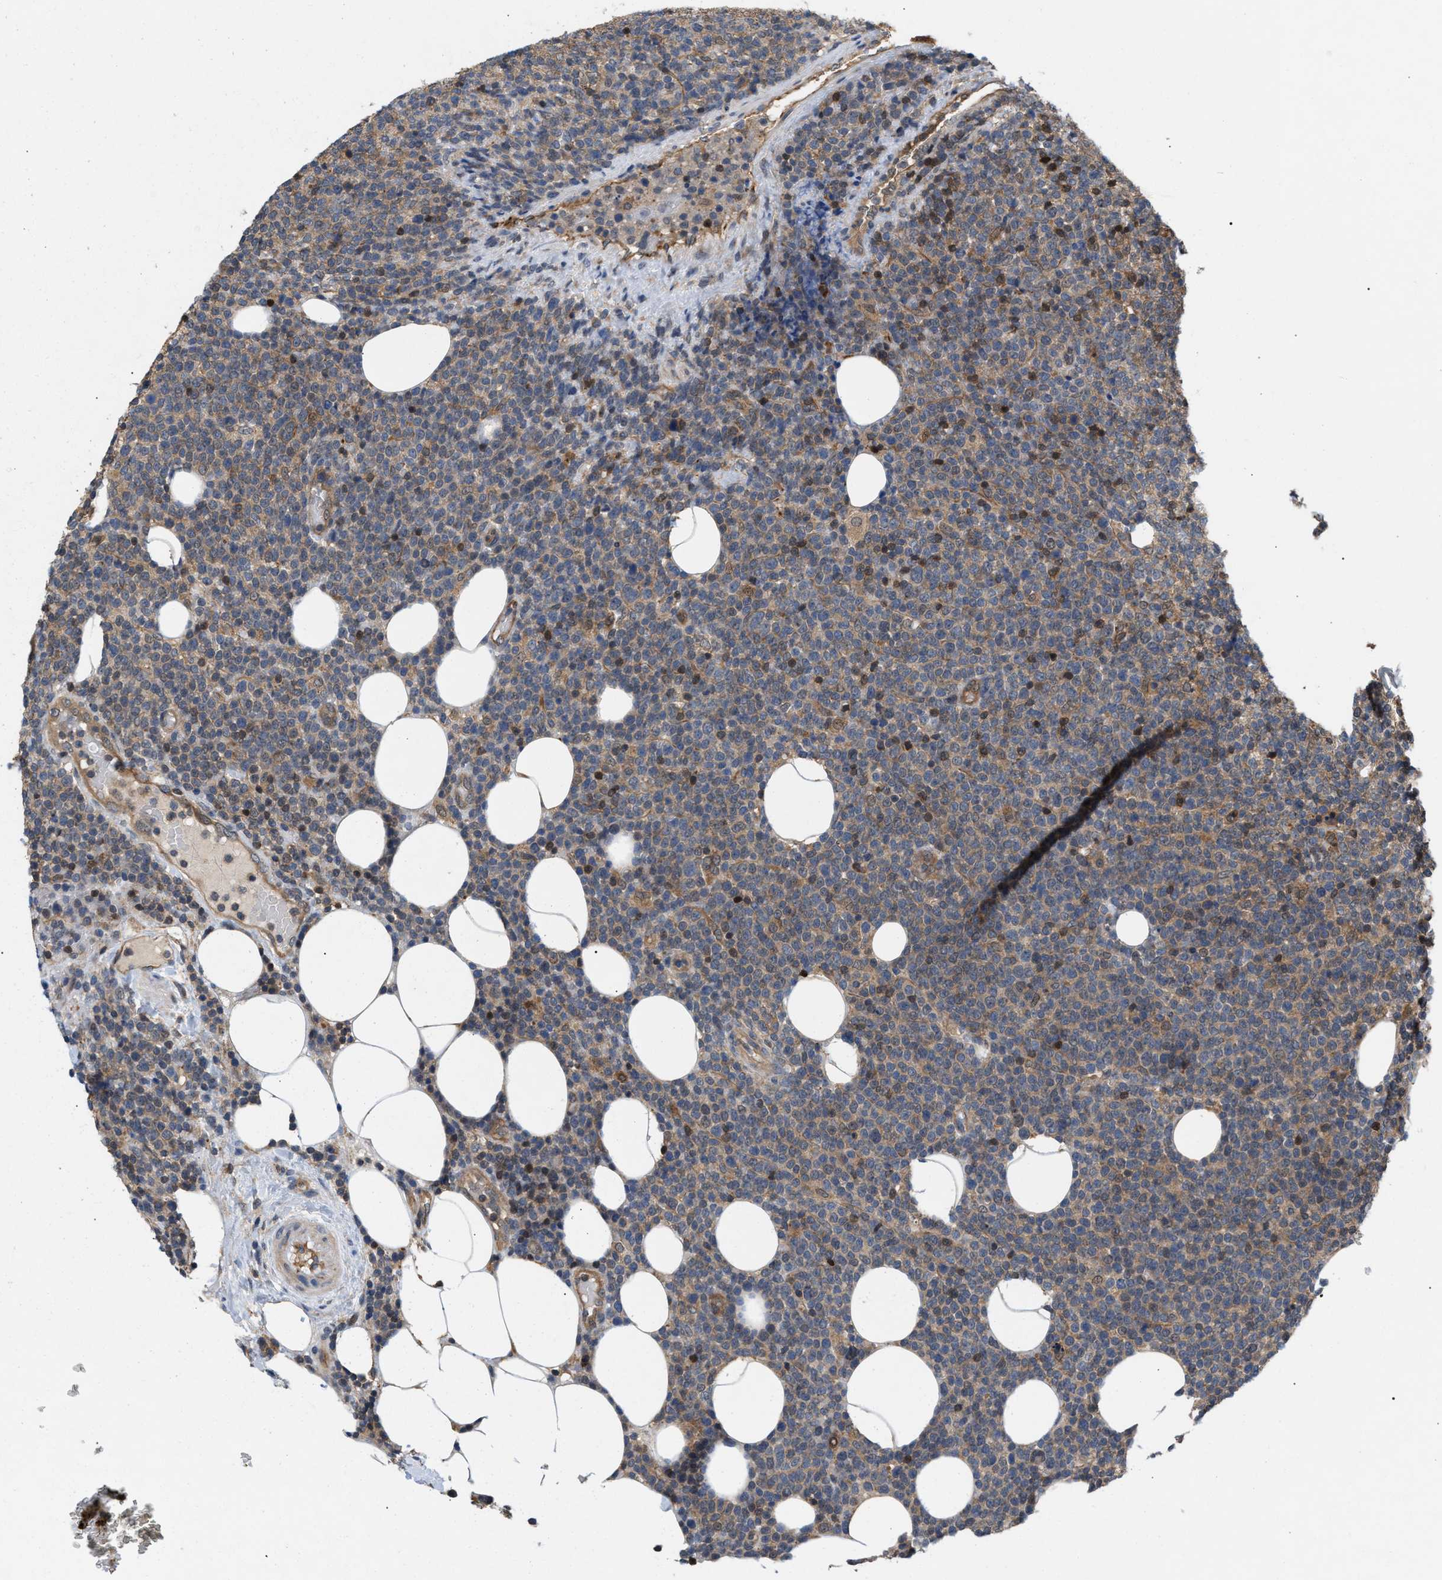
{"staining": {"intensity": "weak", "quantity": ">75%", "location": "cytoplasmic/membranous"}, "tissue": "lymphoma", "cell_type": "Tumor cells", "image_type": "cancer", "snomed": [{"axis": "morphology", "description": "Malignant lymphoma, non-Hodgkin's type, High grade"}, {"axis": "topography", "description": "Lymph node"}], "caption": "Lymphoma stained for a protein (brown) demonstrates weak cytoplasmic/membranous positive positivity in approximately >75% of tumor cells.", "gene": "GLOD4", "patient": {"sex": "male", "age": 61}}